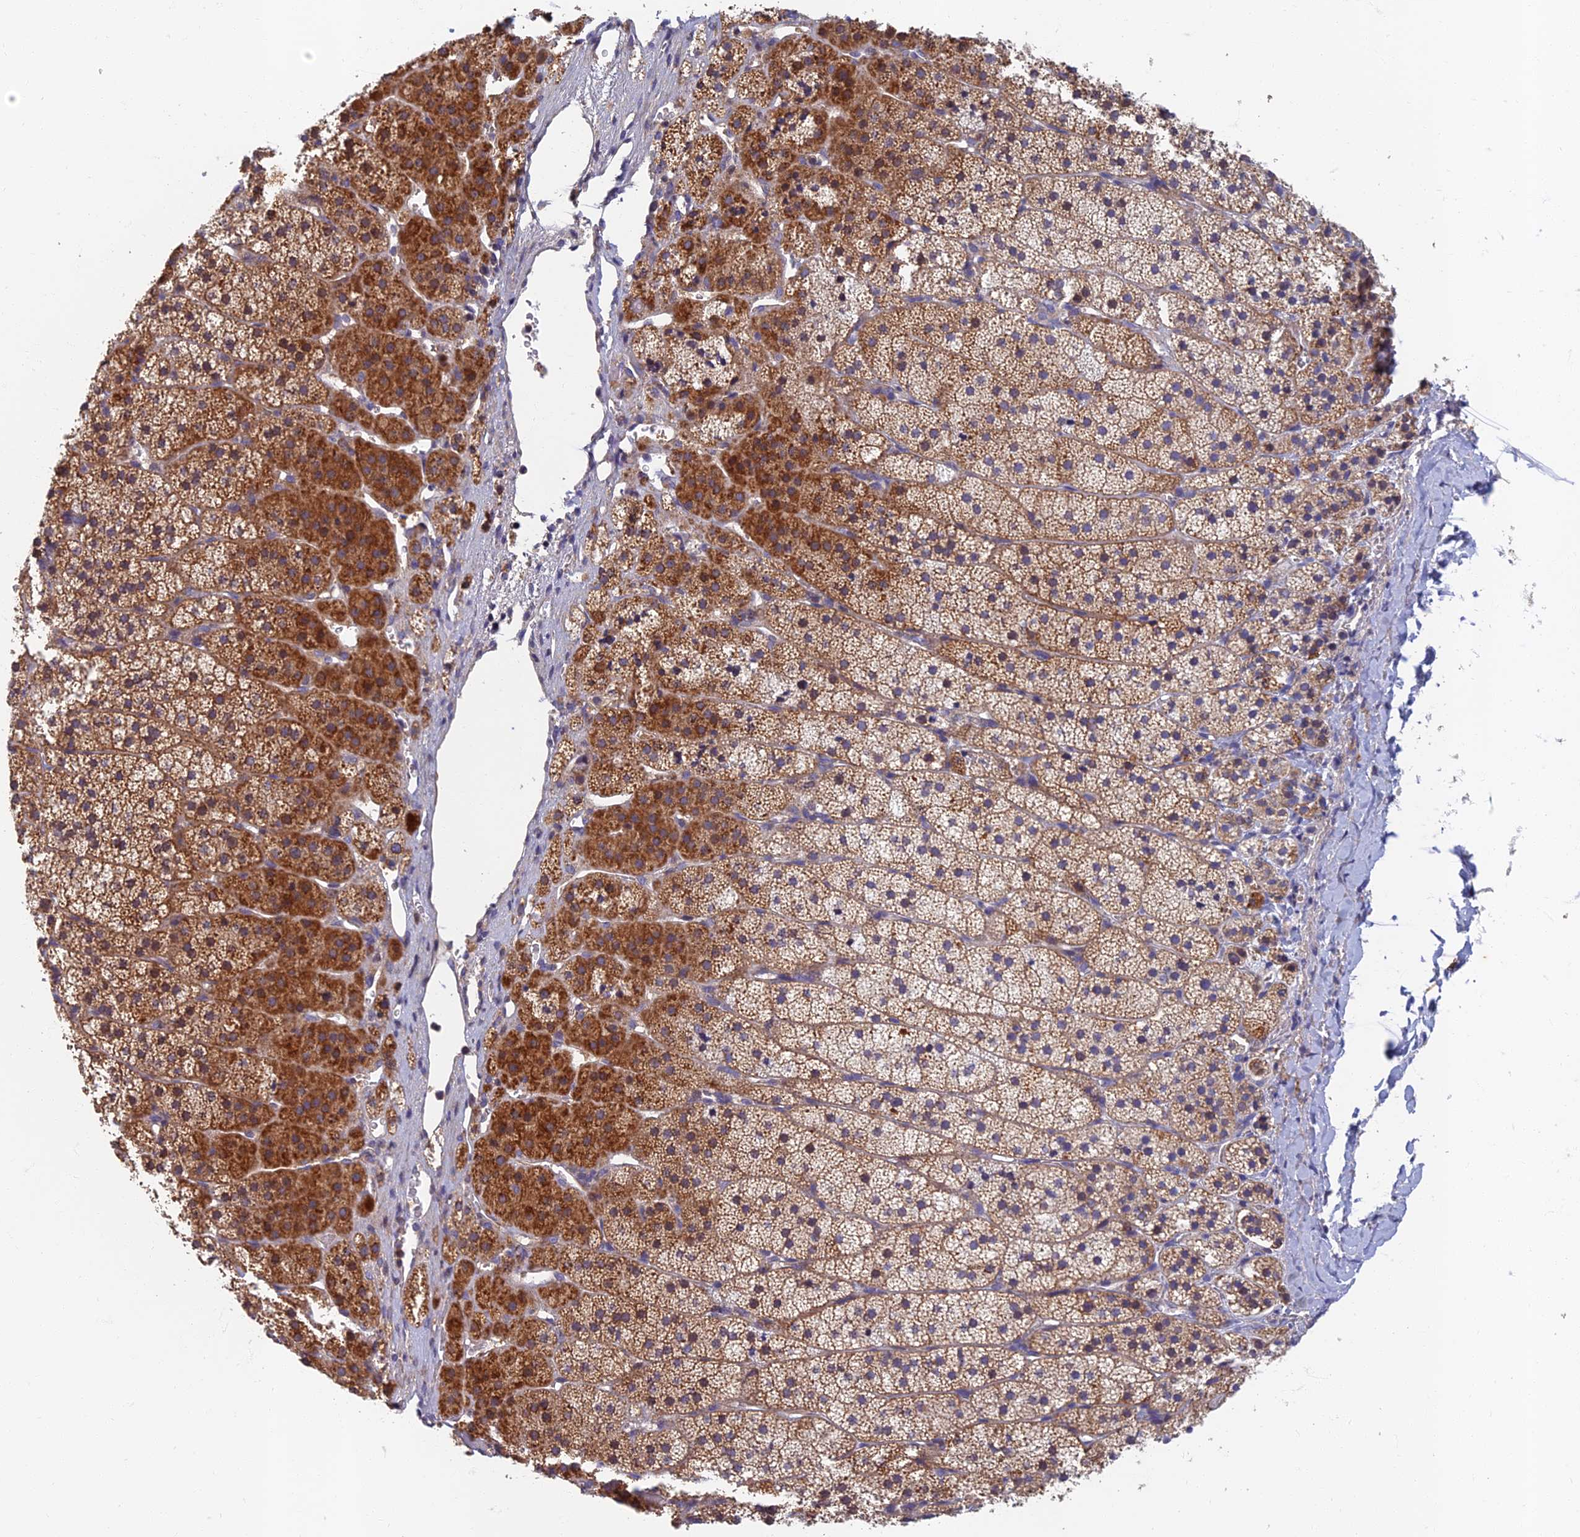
{"staining": {"intensity": "strong", "quantity": ">75%", "location": "cytoplasmic/membranous"}, "tissue": "adrenal gland", "cell_type": "Glandular cells", "image_type": "normal", "snomed": [{"axis": "morphology", "description": "Normal tissue, NOS"}, {"axis": "topography", "description": "Adrenal gland"}], "caption": "The micrograph reveals a brown stain indicating the presence of a protein in the cytoplasmic/membranous of glandular cells in adrenal gland.", "gene": "SOGA1", "patient": {"sex": "female", "age": 44}}